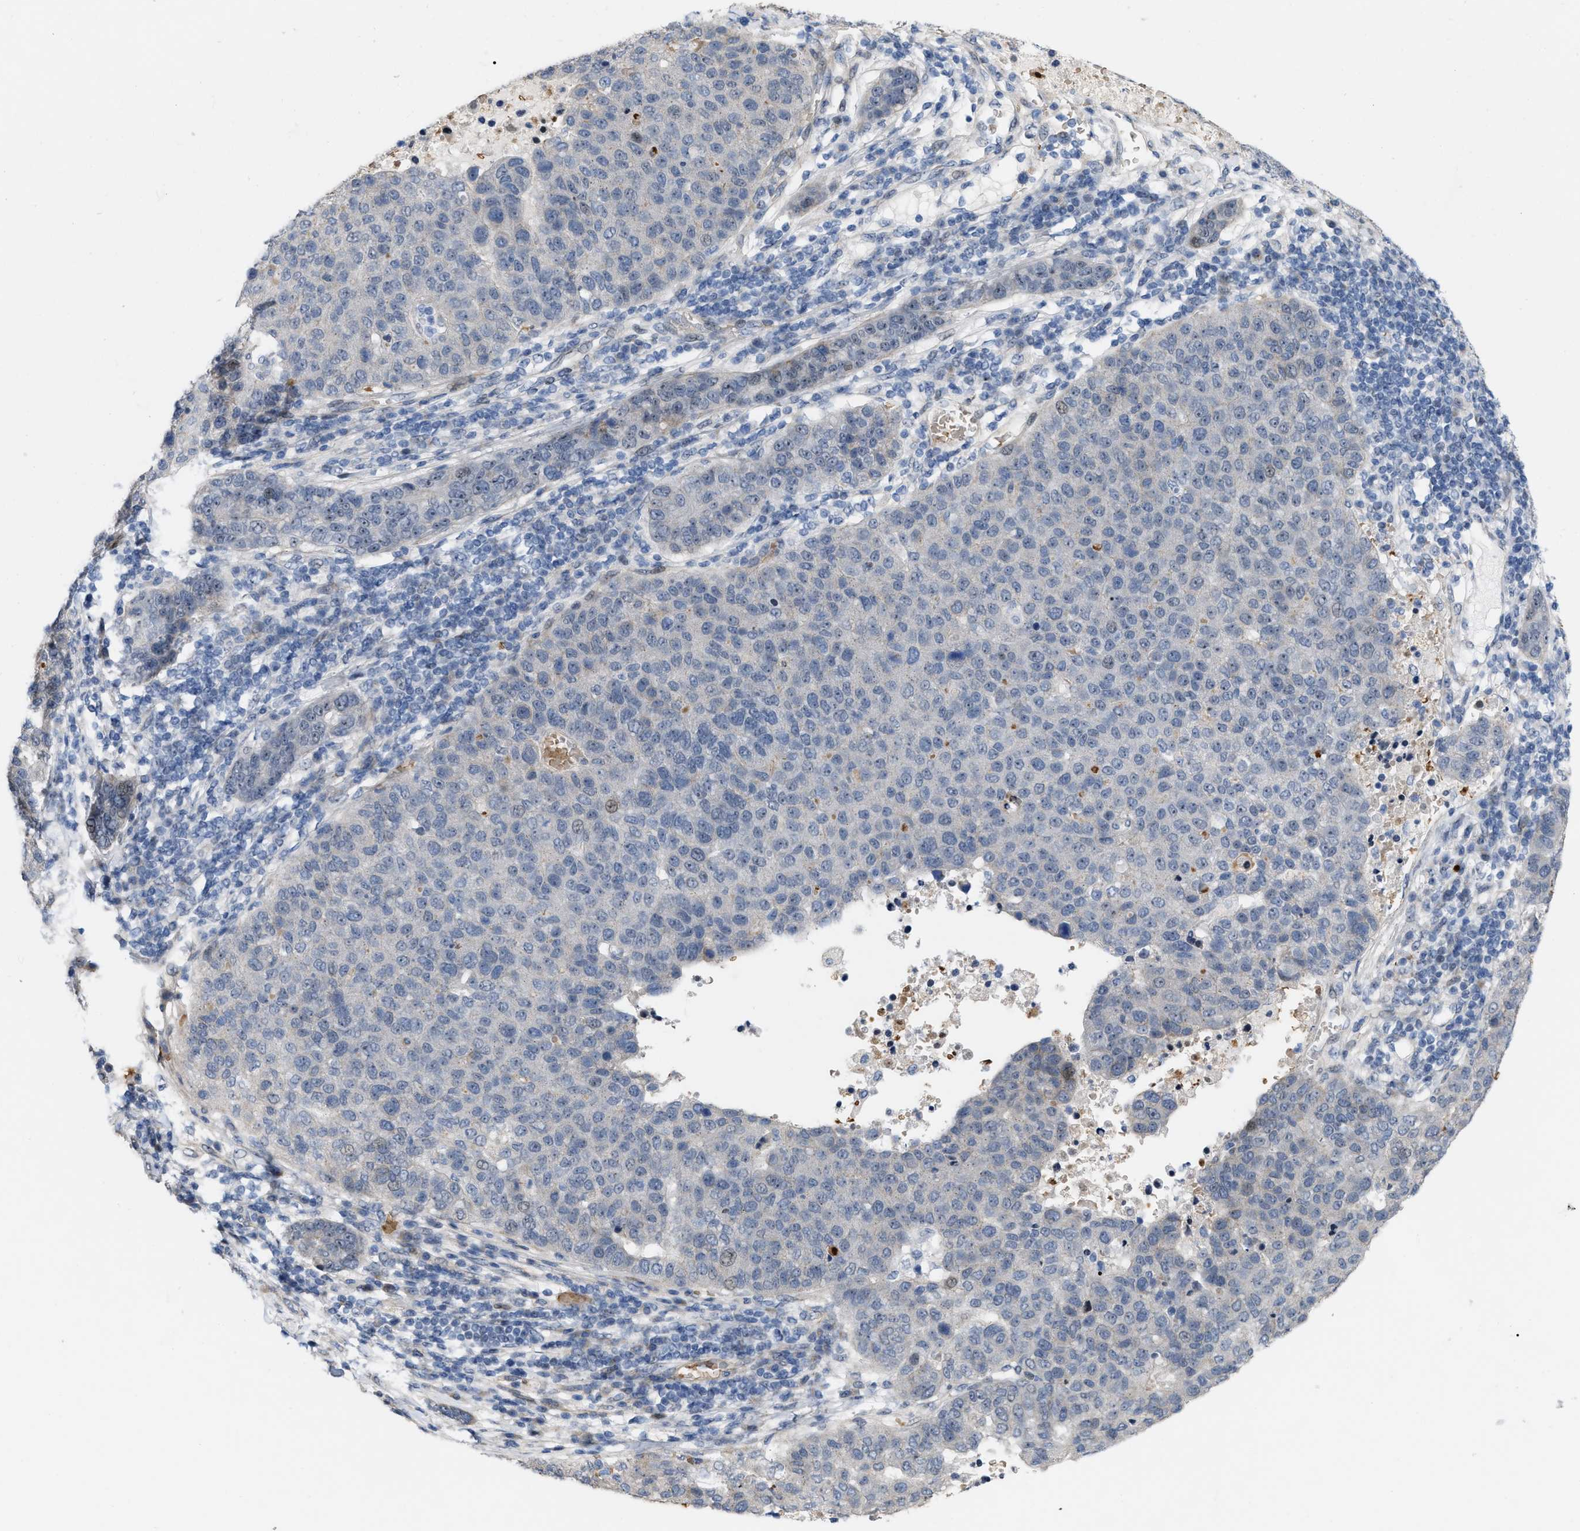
{"staining": {"intensity": "weak", "quantity": "<25%", "location": "nuclear"}, "tissue": "pancreatic cancer", "cell_type": "Tumor cells", "image_type": "cancer", "snomed": [{"axis": "morphology", "description": "Adenocarcinoma, NOS"}, {"axis": "topography", "description": "Pancreas"}], "caption": "Immunohistochemical staining of adenocarcinoma (pancreatic) demonstrates no significant staining in tumor cells. (IHC, brightfield microscopy, high magnification).", "gene": "POLR1F", "patient": {"sex": "female", "age": 61}}